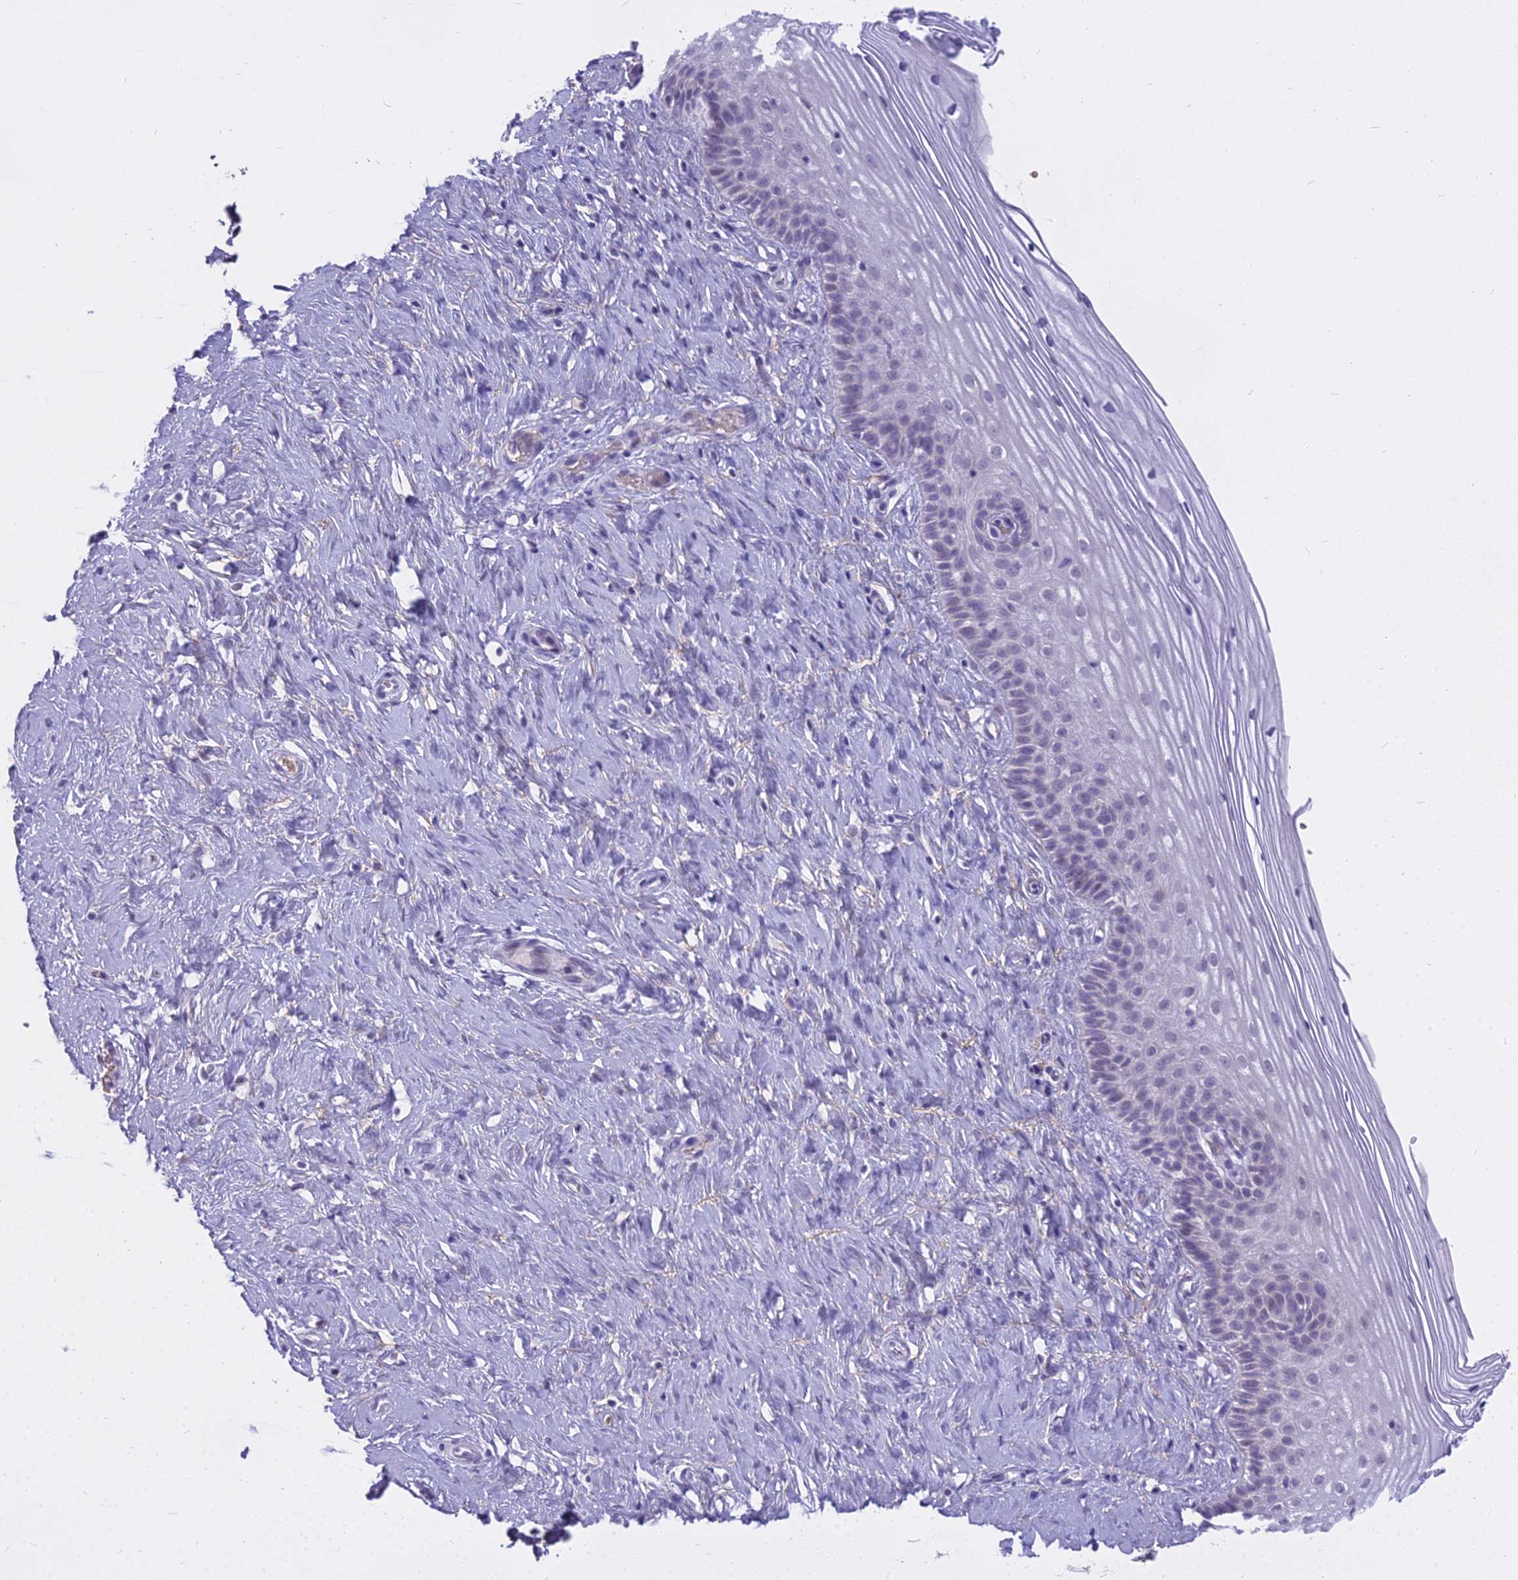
{"staining": {"intensity": "negative", "quantity": "none", "location": "none"}, "tissue": "cervix", "cell_type": "Glandular cells", "image_type": "normal", "snomed": [{"axis": "morphology", "description": "Normal tissue, NOS"}, {"axis": "topography", "description": "Cervix"}], "caption": "Immunohistochemistry (IHC) of unremarkable human cervix displays no positivity in glandular cells. The staining was performed using DAB to visualize the protein expression in brown, while the nuclei were stained in blue with hematoxylin (Magnification: 20x).", "gene": "OSTN", "patient": {"sex": "female", "age": 33}}